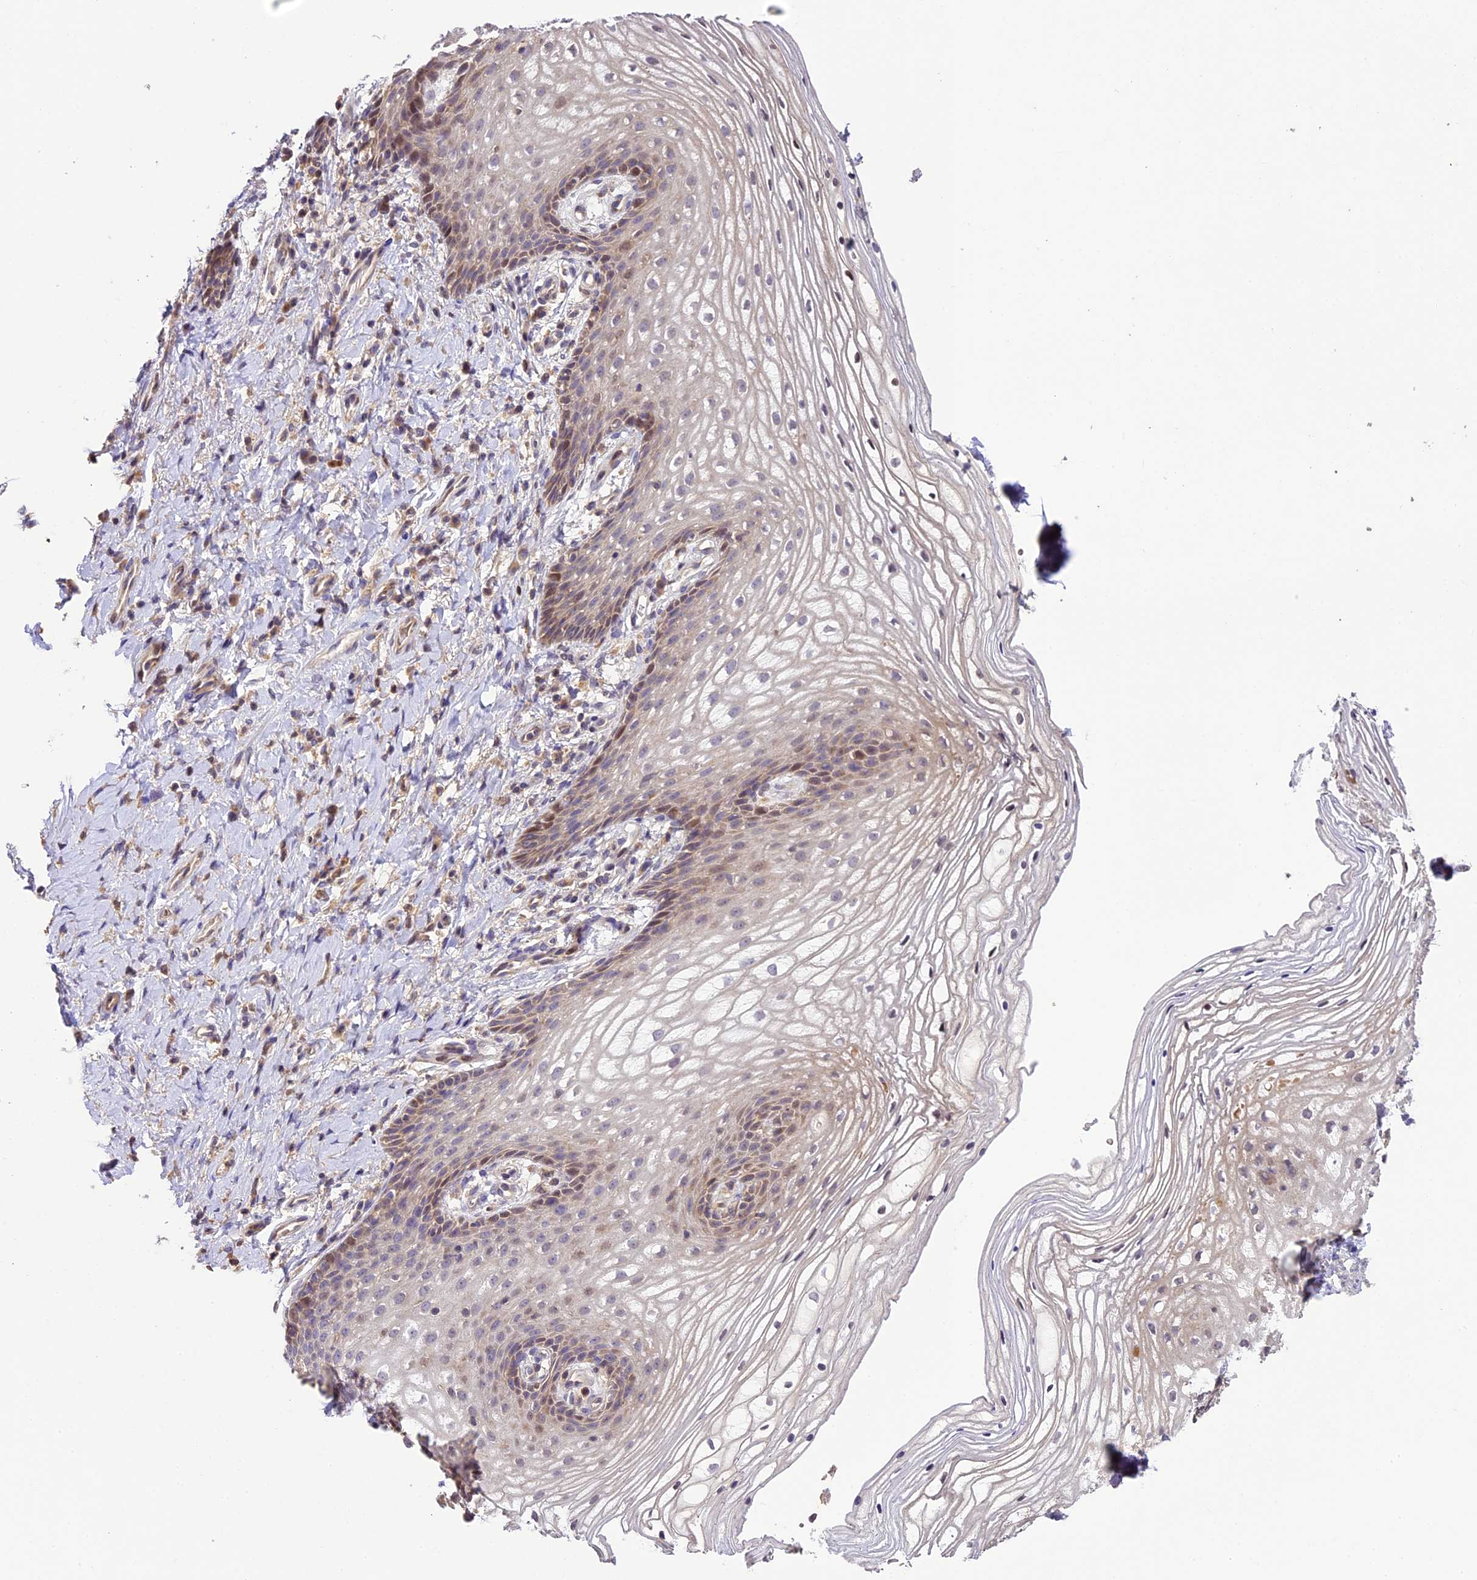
{"staining": {"intensity": "weak", "quantity": "<25%", "location": "cytoplasmic/membranous,nuclear"}, "tissue": "vagina", "cell_type": "Squamous epithelial cells", "image_type": "normal", "snomed": [{"axis": "morphology", "description": "Normal tissue, NOS"}, {"axis": "topography", "description": "Vagina"}], "caption": "High magnification brightfield microscopy of unremarkable vagina stained with DAB (3,3'-diaminobenzidine) (brown) and counterstained with hematoxylin (blue): squamous epithelial cells show no significant staining. The staining was performed using DAB (3,3'-diaminobenzidine) to visualize the protein expression in brown, while the nuclei were stained in blue with hematoxylin (Magnification: 20x).", "gene": "DGKH", "patient": {"sex": "female", "age": 60}}